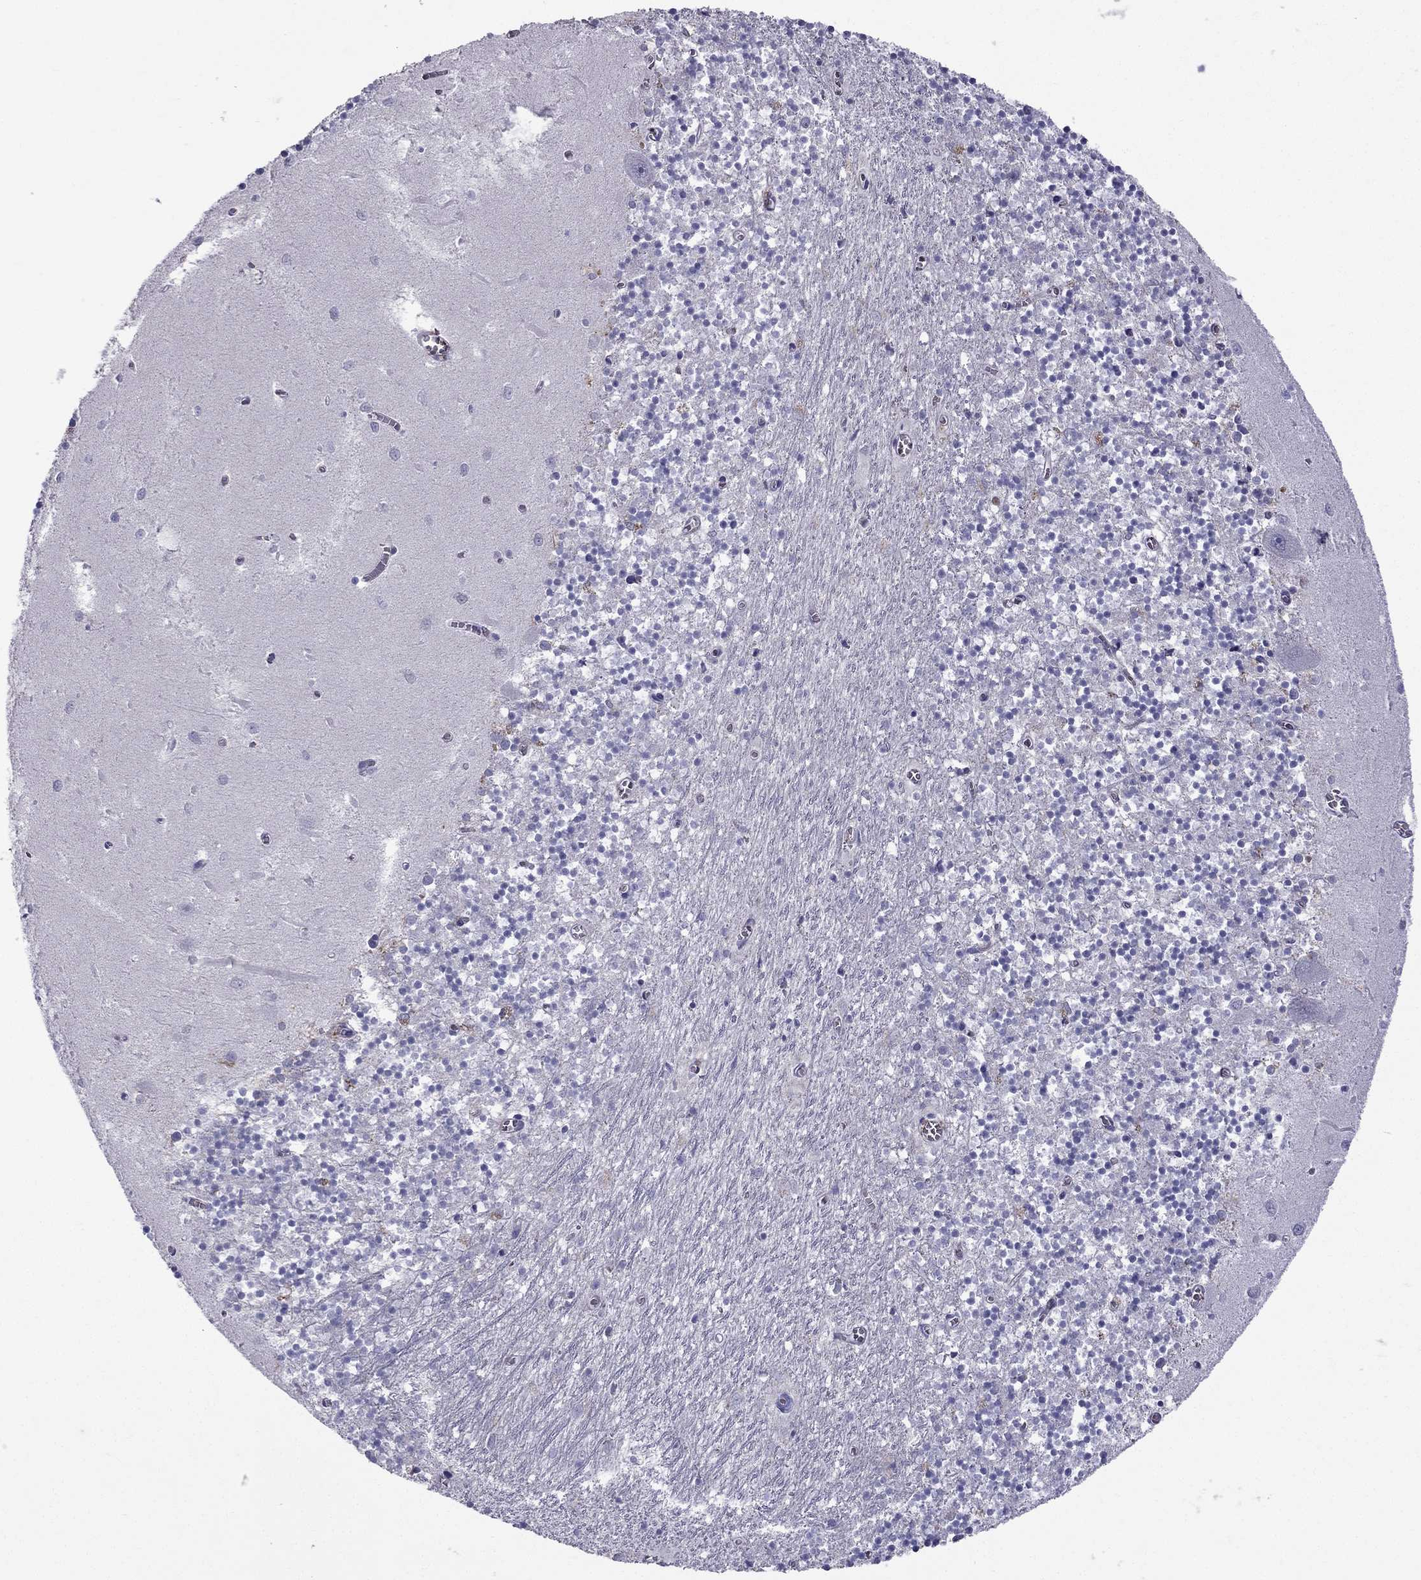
{"staining": {"intensity": "negative", "quantity": "none", "location": "none"}, "tissue": "cerebellum", "cell_type": "Cells in granular layer", "image_type": "normal", "snomed": [{"axis": "morphology", "description": "Normal tissue, NOS"}, {"axis": "topography", "description": "Cerebellum"}], "caption": "IHC of benign human cerebellum reveals no staining in cells in granular layer.", "gene": "STOML3", "patient": {"sex": "female", "age": 64}}